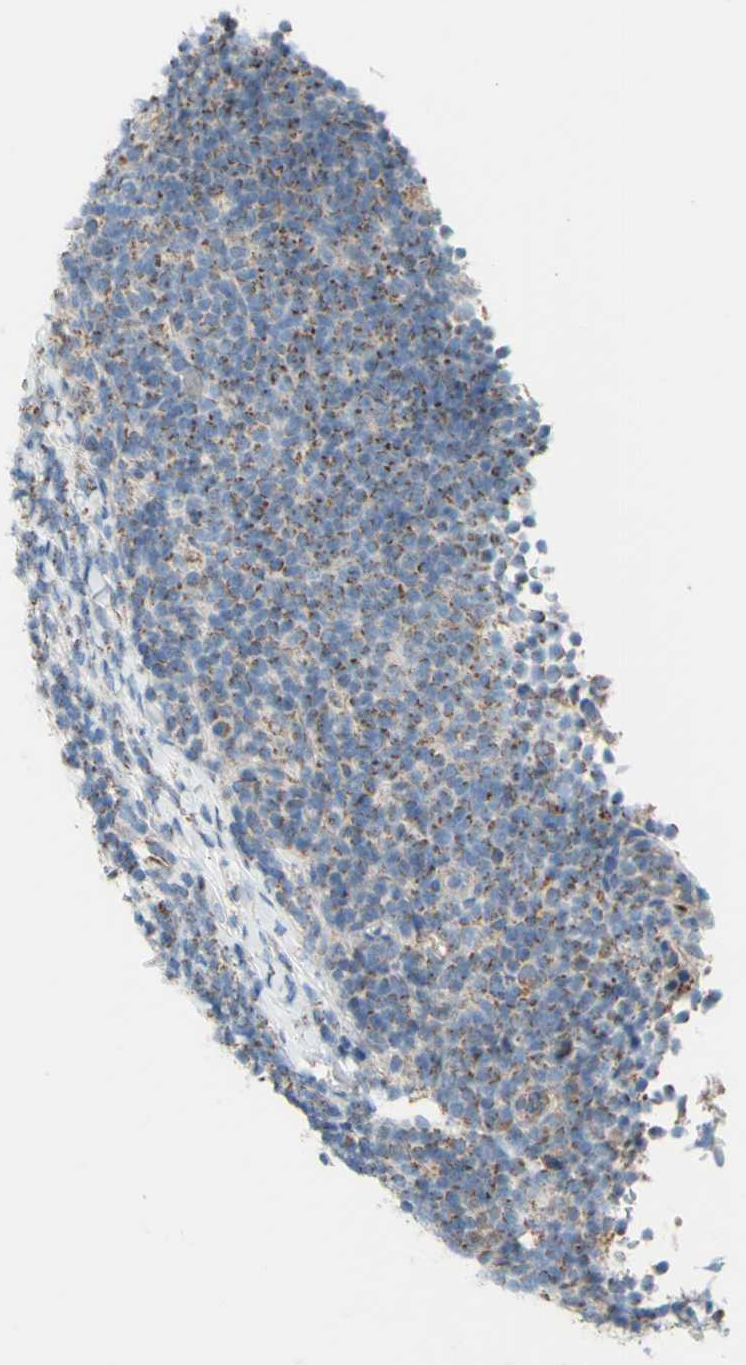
{"staining": {"intensity": "moderate", "quantity": "<25%", "location": "cytoplasmic/membranous"}, "tissue": "lymphoma", "cell_type": "Tumor cells", "image_type": "cancer", "snomed": [{"axis": "morphology", "description": "Malignant lymphoma, non-Hodgkin's type, Low grade"}, {"axis": "topography", "description": "Lymph node"}], "caption": "The image reveals staining of lymphoma, revealing moderate cytoplasmic/membranous protein positivity (brown color) within tumor cells.", "gene": "GLT8D1", "patient": {"sex": "male", "age": 83}}